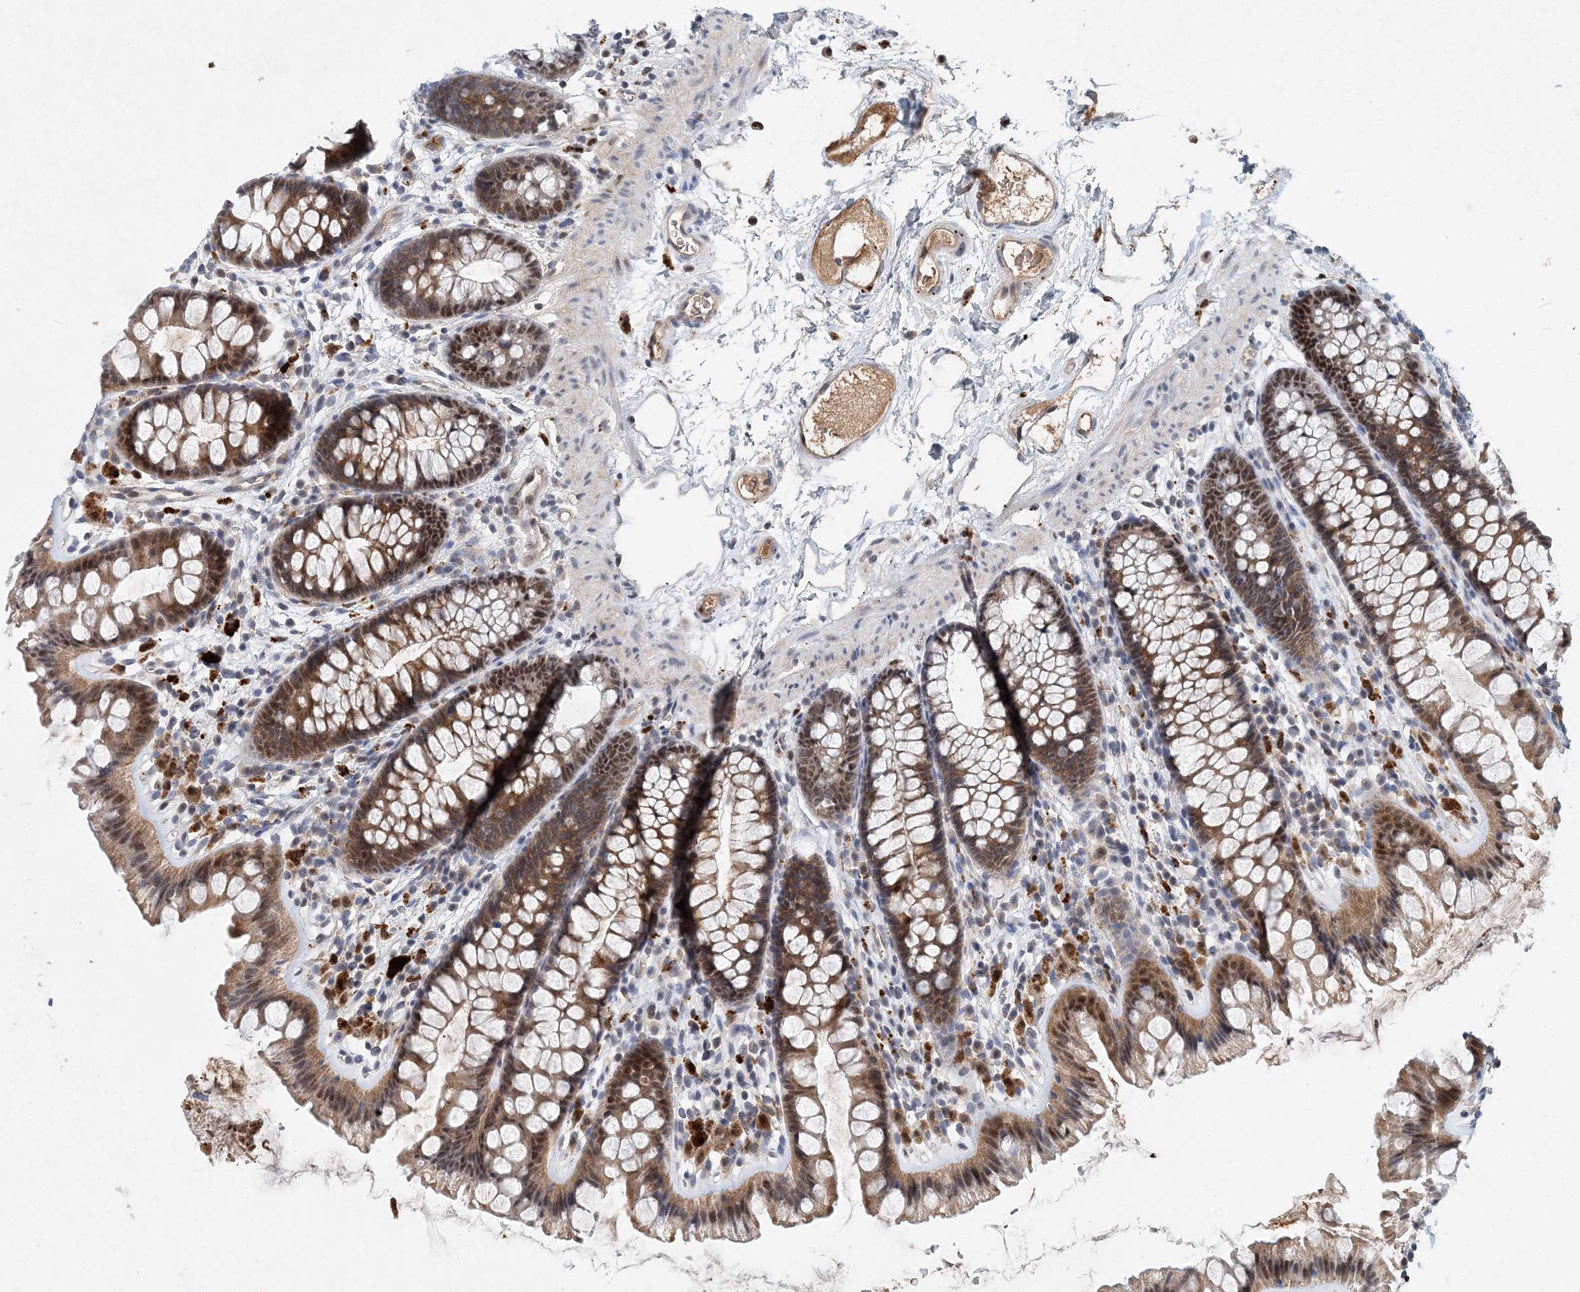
{"staining": {"intensity": "negative", "quantity": "none", "location": "none"}, "tissue": "colon", "cell_type": "Endothelial cells", "image_type": "normal", "snomed": [{"axis": "morphology", "description": "Normal tissue, NOS"}, {"axis": "topography", "description": "Colon"}], "caption": "A high-resolution photomicrograph shows immunohistochemistry staining of normal colon, which exhibits no significant expression in endothelial cells.", "gene": "KPNA4", "patient": {"sex": "female", "age": 62}}